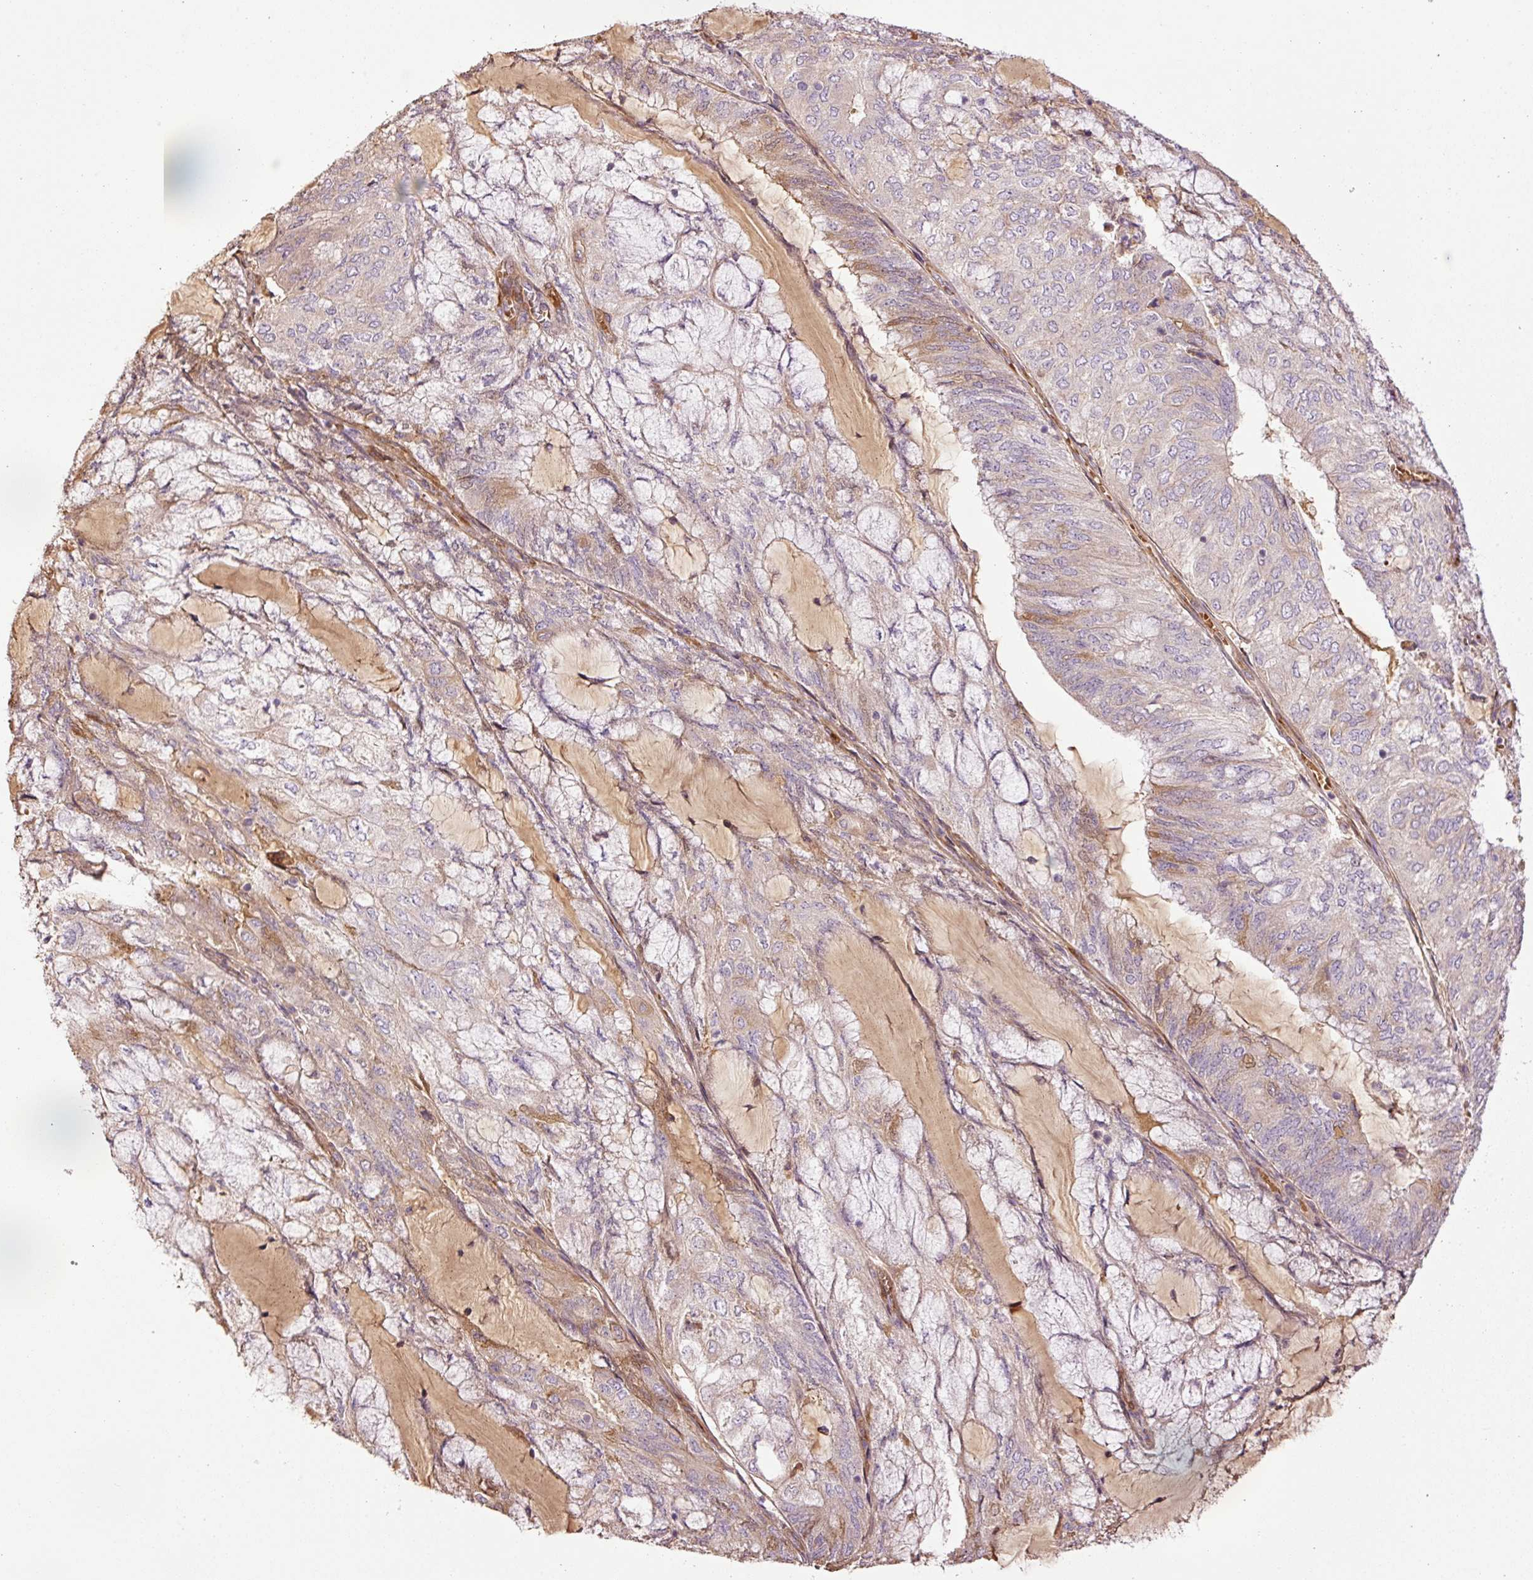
{"staining": {"intensity": "weak", "quantity": "<25%", "location": "cytoplasmic/membranous"}, "tissue": "endometrial cancer", "cell_type": "Tumor cells", "image_type": "cancer", "snomed": [{"axis": "morphology", "description": "Adenocarcinoma, NOS"}, {"axis": "topography", "description": "Endometrium"}], "caption": "Immunohistochemistry of human endometrial cancer (adenocarcinoma) reveals no positivity in tumor cells. (DAB immunohistochemistry, high magnification).", "gene": "NID2", "patient": {"sex": "female", "age": 81}}